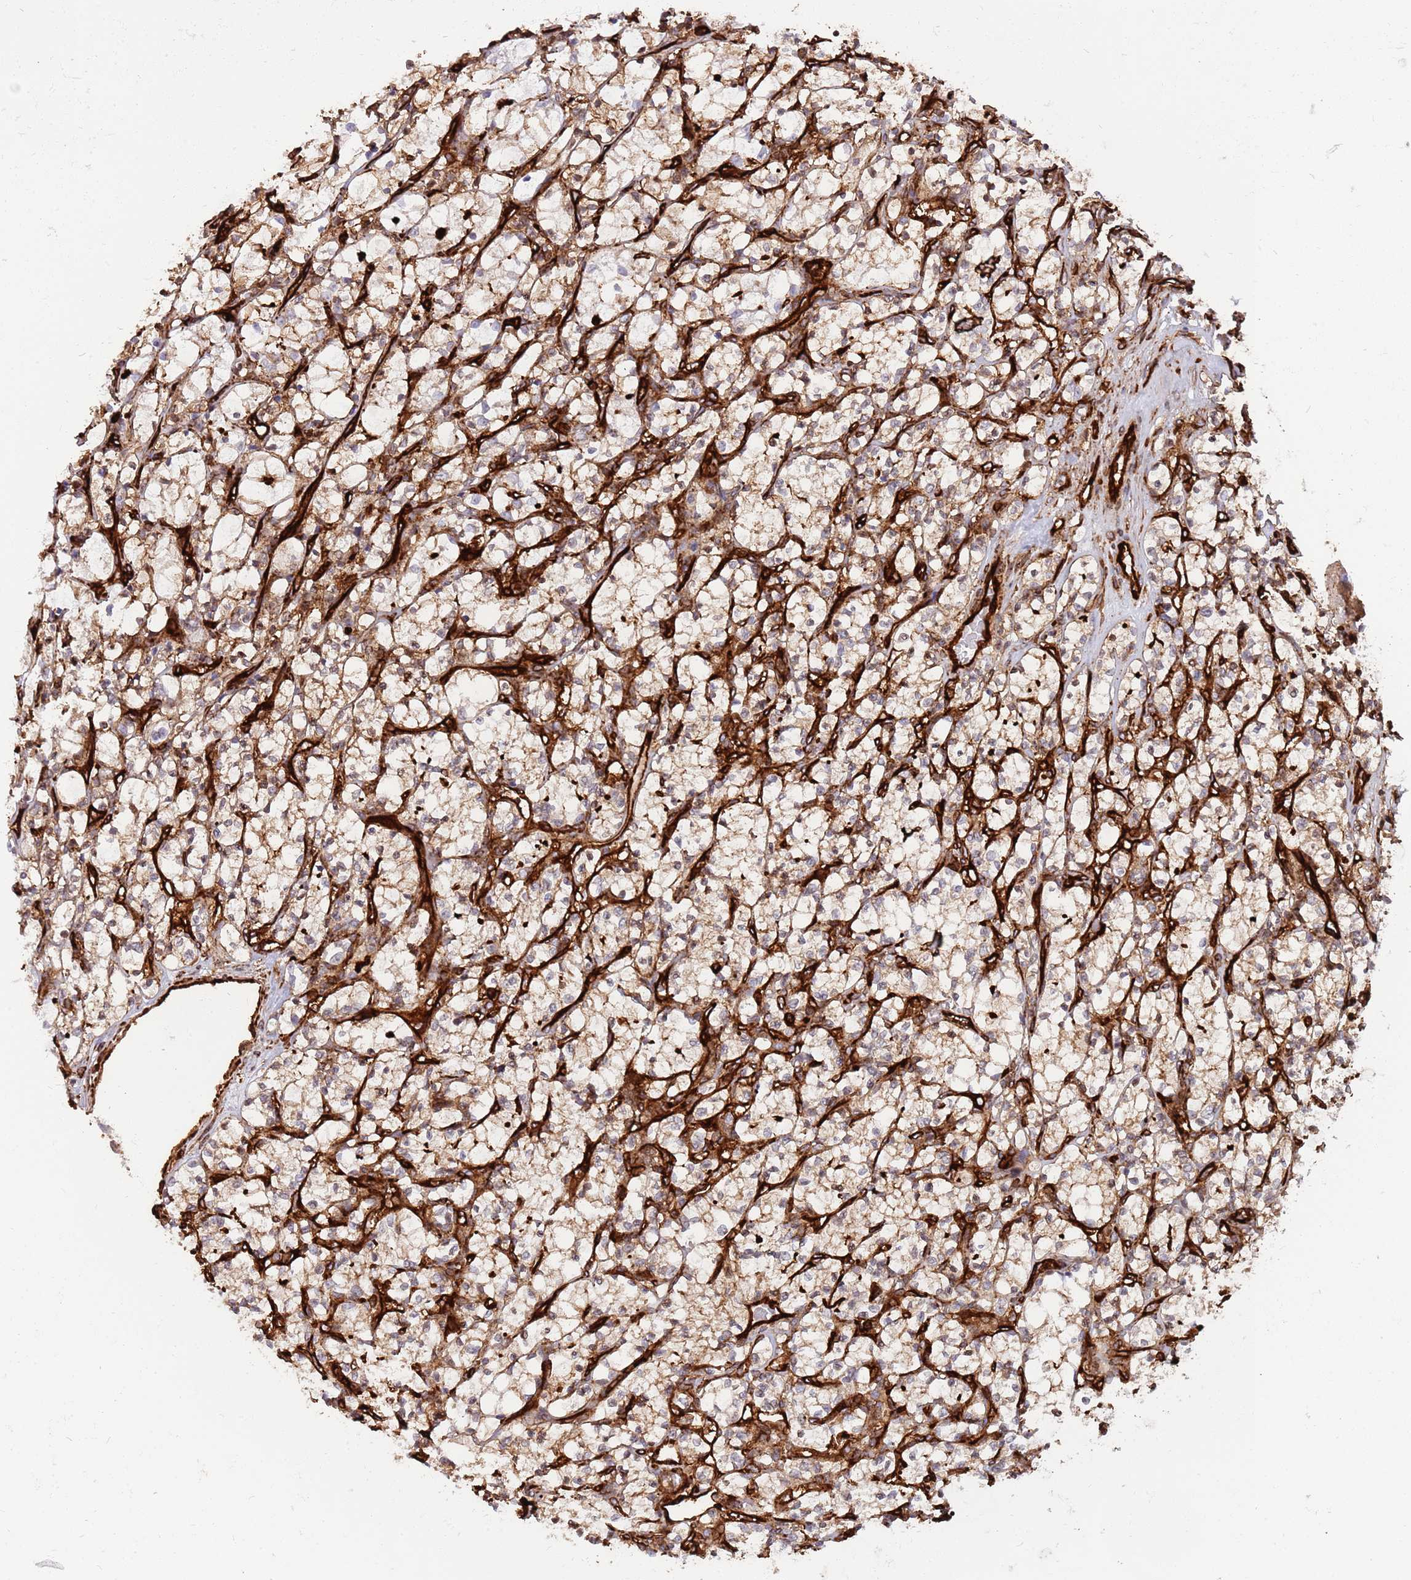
{"staining": {"intensity": "moderate", "quantity": "25%-75%", "location": "cytoplasmic/membranous"}, "tissue": "renal cancer", "cell_type": "Tumor cells", "image_type": "cancer", "snomed": [{"axis": "morphology", "description": "Adenocarcinoma, NOS"}, {"axis": "topography", "description": "Kidney"}], "caption": "Human renal cancer (adenocarcinoma) stained with a protein marker shows moderate staining in tumor cells.", "gene": "KBTBD7", "patient": {"sex": "female", "age": 69}}